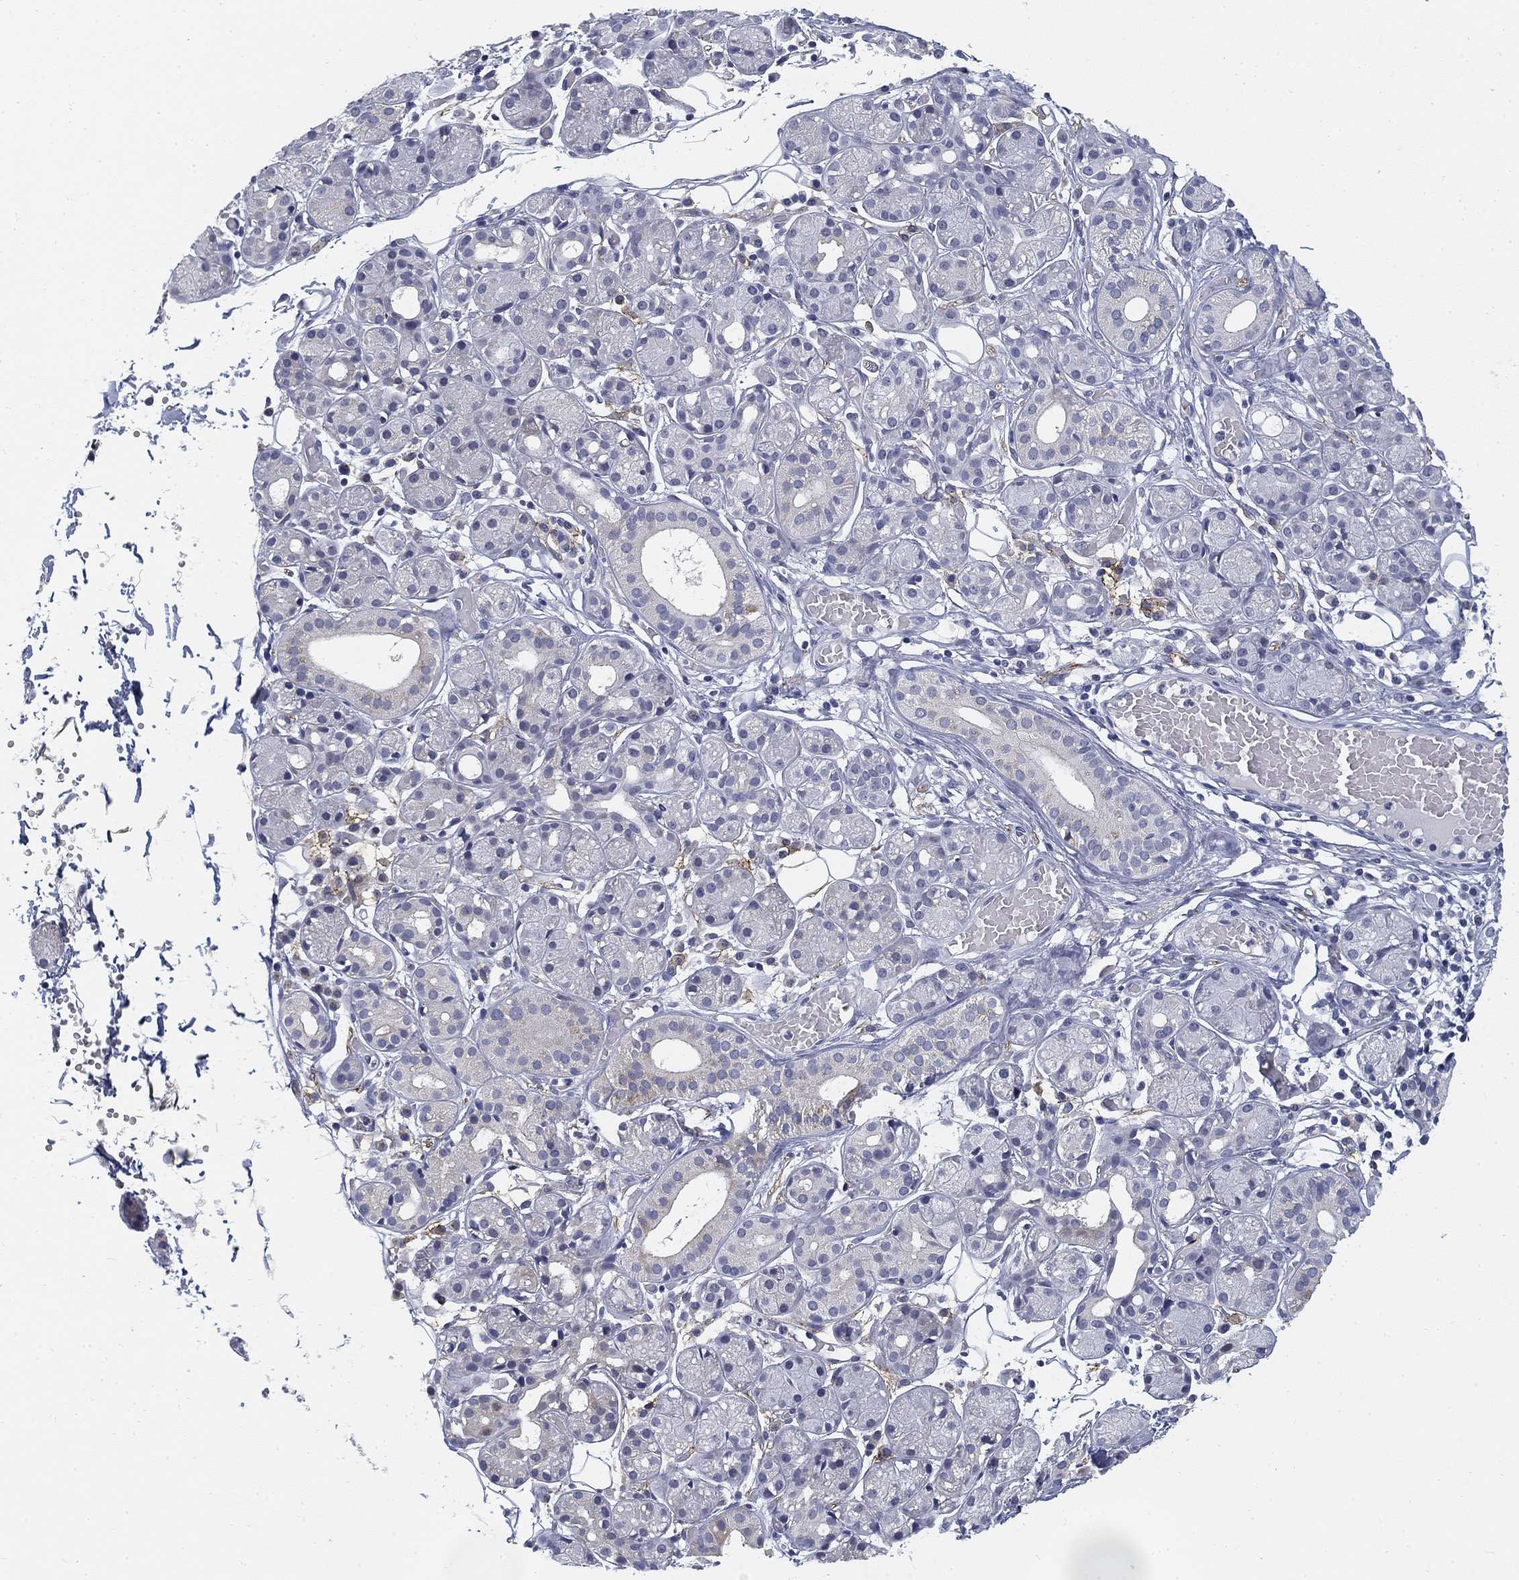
{"staining": {"intensity": "negative", "quantity": "none", "location": "none"}, "tissue": "salivary gland", "cell_type": "Glandular cells", "image_type": "normal", "snomed": [{"axis": "morphology", "description": "Normal tissue, NOS"}, {"axis": "topography", "description": "Salivary gland"}, {"axis": "topography", "description": "Peripheral nerve tissue"}], "caption": "Immunohistochemistry image of unremarkable salivary gland: salivary gland stained with DAB (3,3'-diaminobenzidine) displays no significant protein positivity in glandular cells.", "gene": "SLC2A5", "patient": {"sex": "male", "age": 71}}